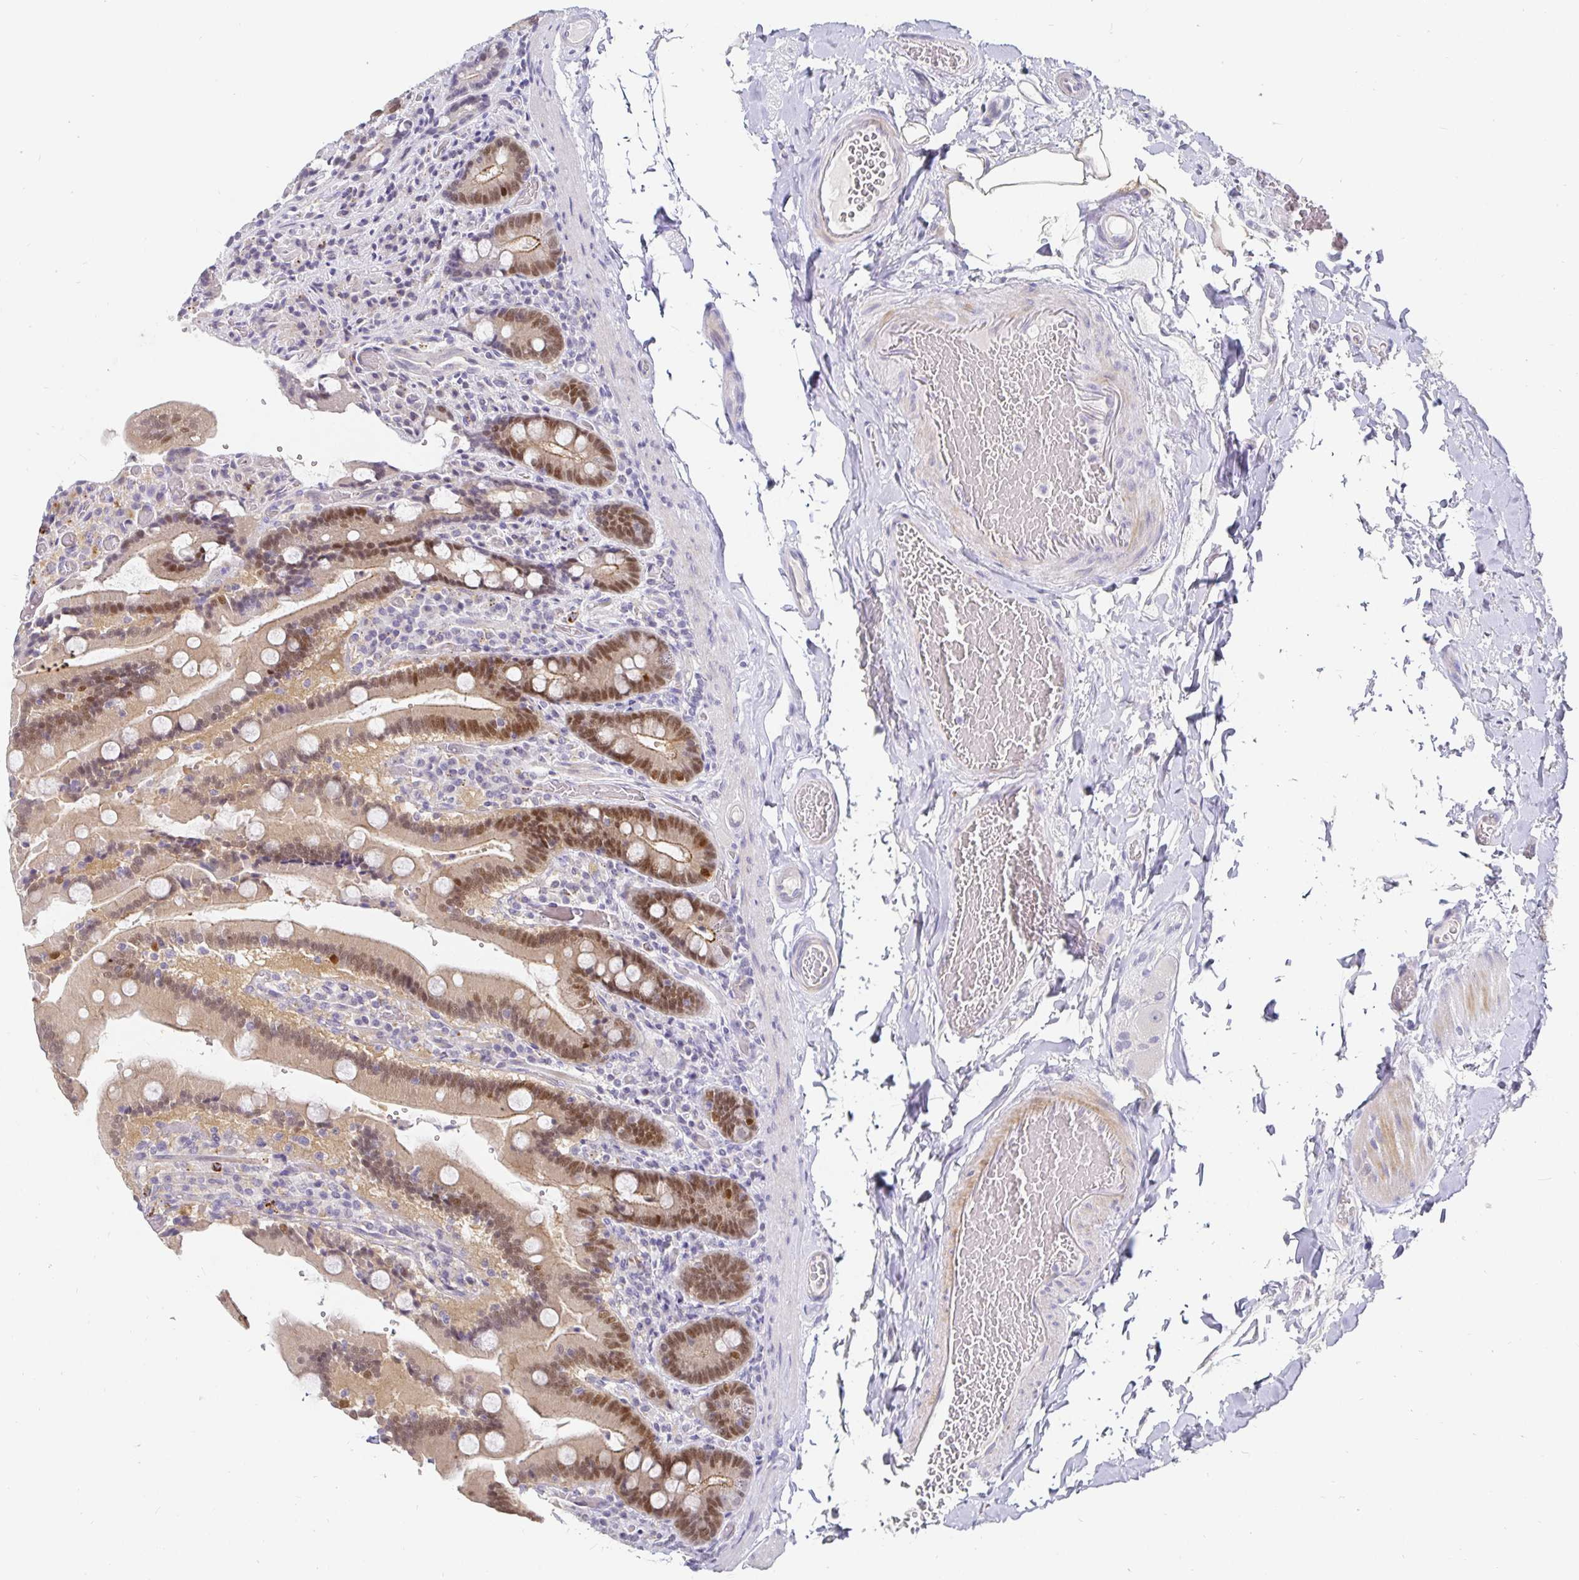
{"staining": {"intensity": "moderate", "quantity": ">75%", "location": "nuclear"}, "tissue": "duodenum", "cell_type": "Glandular cells", "image_type": "normal", "snomed": [{"axis": "morphology", "description": "Normal tissue, NOS"}, {"axis": "topography", "description": "Duodenum"}], "caption": "High-magnification brightfield microscopy of benign duodenum stained with DAB (brown) and counterstained with hematoxylin (blue). glandular cells exhibit moderate nuclear staining is appreciated in about>75% of cells. Ihc stains the protein of interest in brown and the nuclei are stained blue.", "gene": "PDX1", "patient": {"sex": "female", "age": 62}}